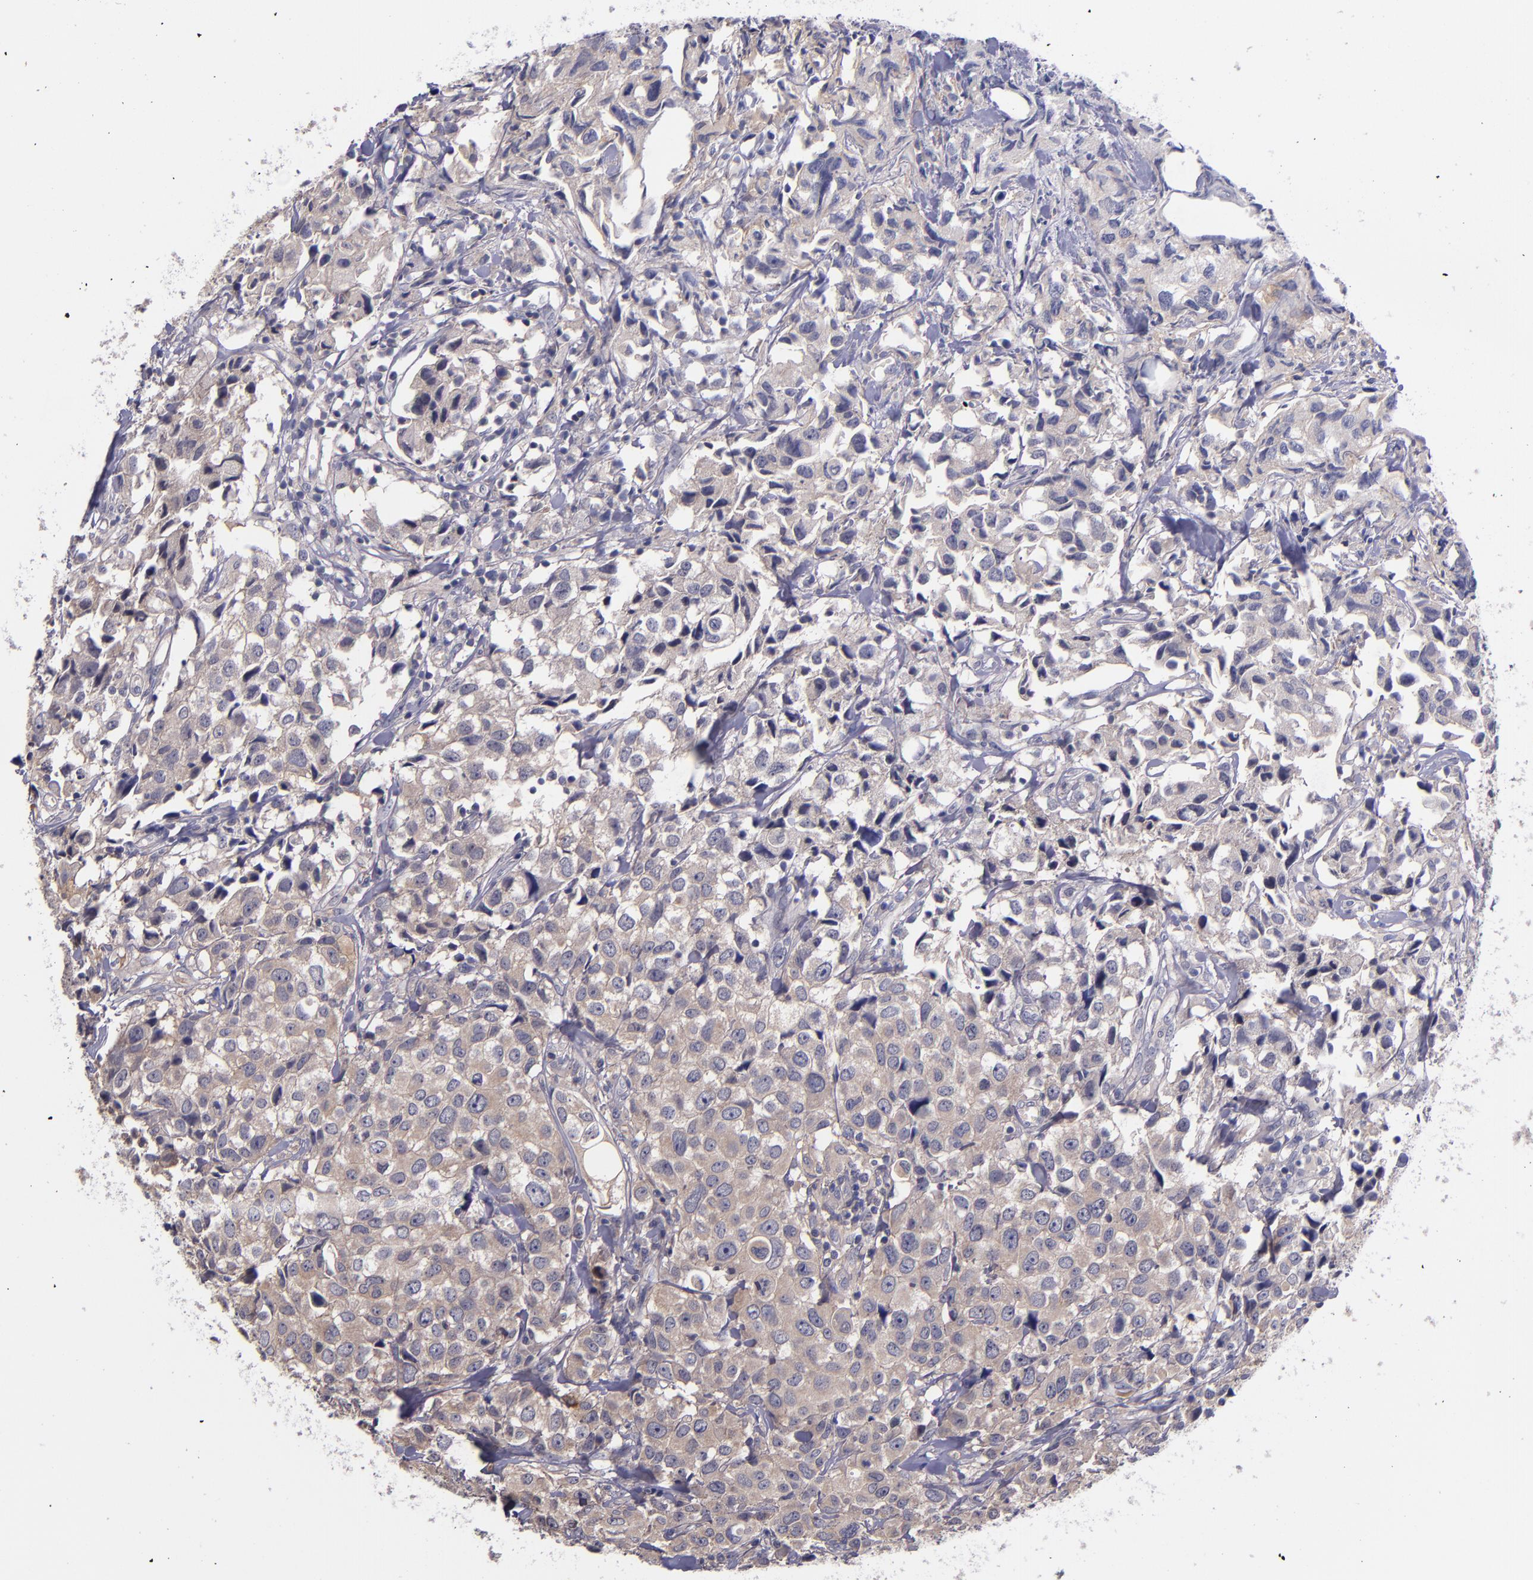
{"staining": {"intensity": "weak", "quantity": ">75%", "location": "cytoplasmic/membranous"}, "tissue": "urothelial cancer", "cell_type": "Tumor cells", "image_type": "cancer", "snomed": [{"axis": "morphology", "description": "Urothelial carcinoma, High grade"}, {"axis": "topography", "description": "Urinary bladder"}], "caption": "There is low levels of weak cytoplasmic/membranous positivity in tumor cells of high-grade urothelial carcinoma, as demonstrated by immunohistochemical staining (brown color).", "gene": "RBP4", "patient": {"sex": "female", "age": 75}}